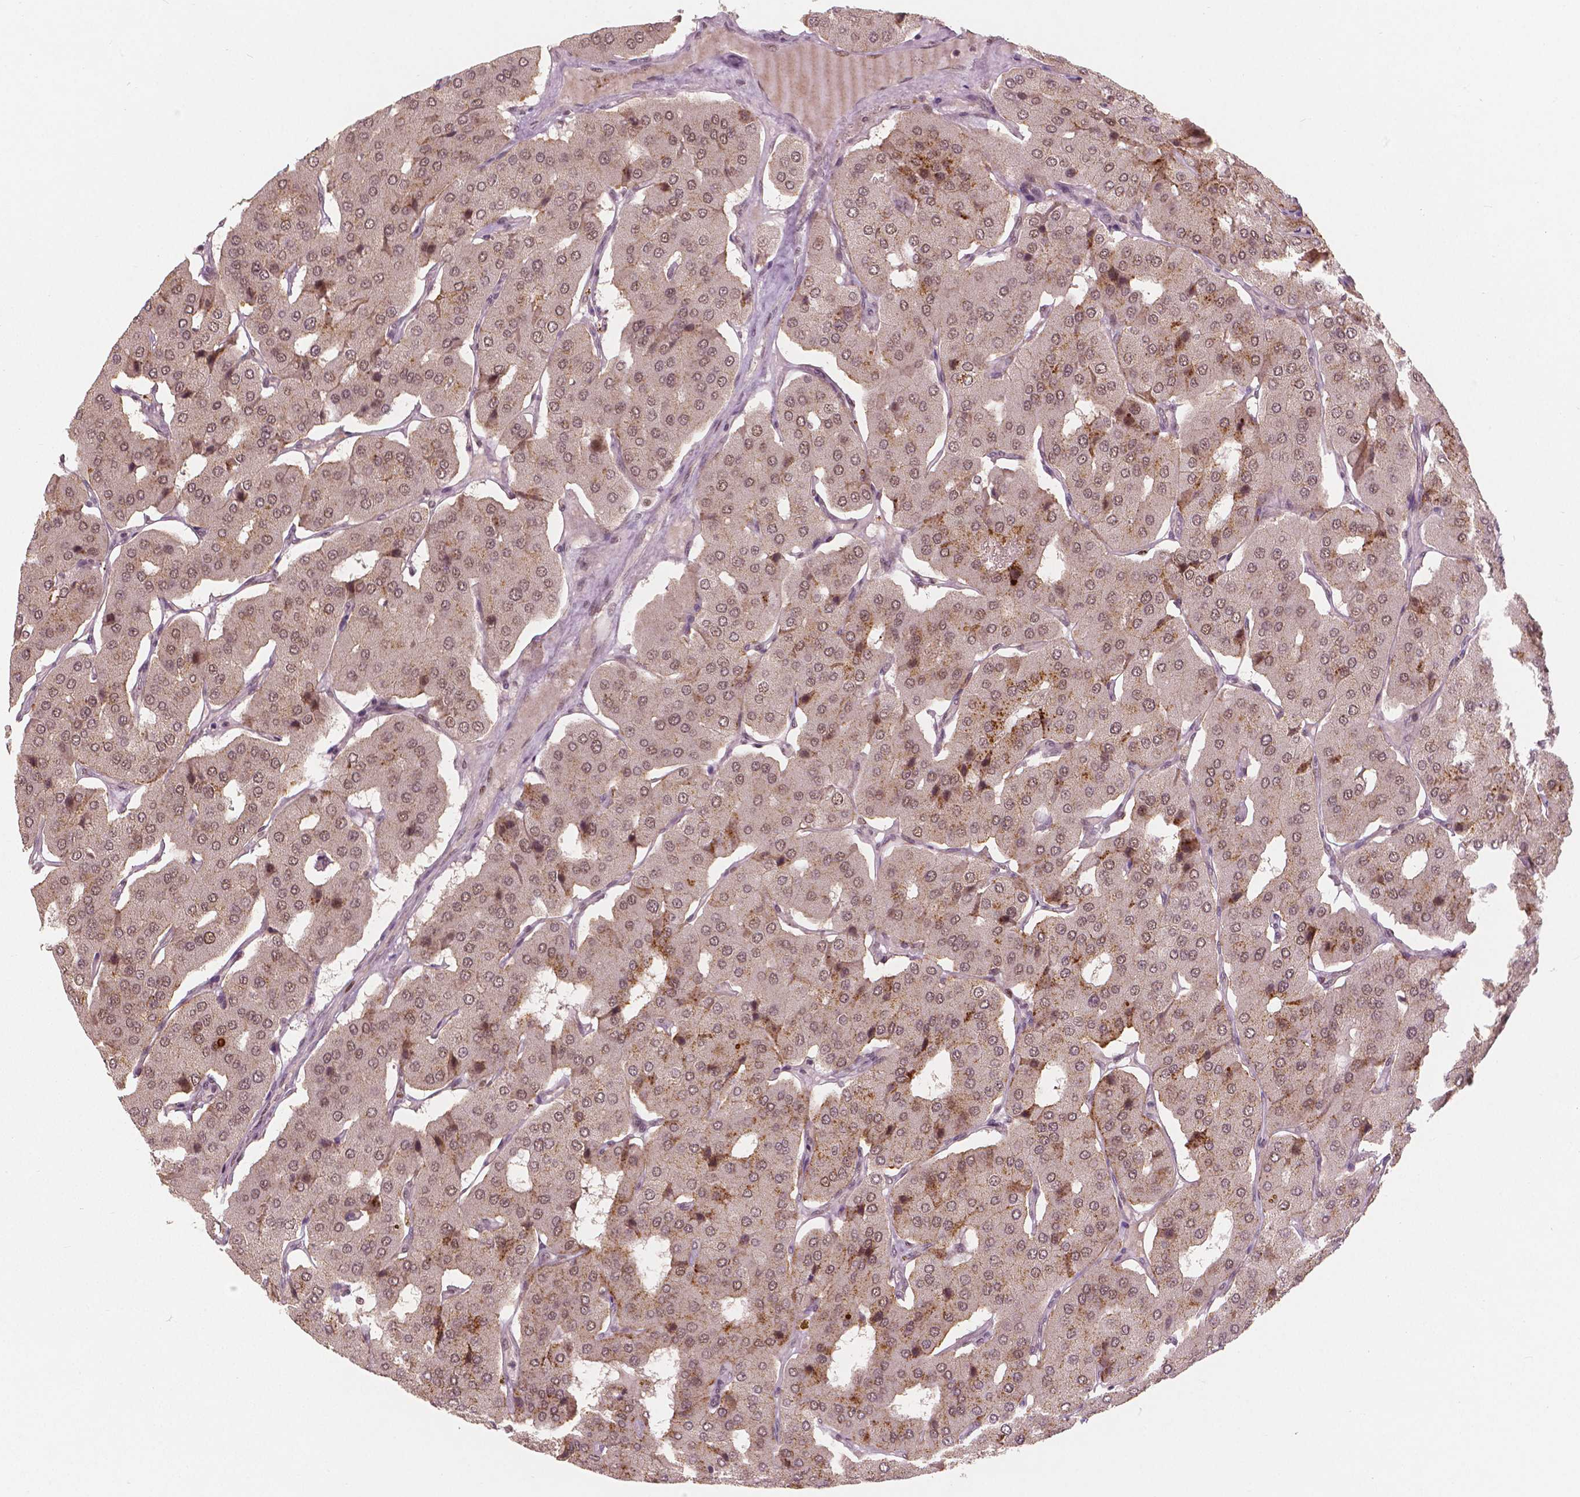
{"staining": {"intensity": "weak", "quantity": ">75%", "location": "cytoplasmic/membranous,nuclear"}, "tissue": "parathyroid gland", "cell_type": "Glandular cells", "image_type": "normal", "snomed": [{"axis": "morphology", "description": "Normal tissue, NOS"}, {"axis": "morphology", "description": "Adenoma, NOS"}, {"axis": "topography", "description": "Parathyroid gland"}], "caption": "Brown immunohistochemical staining in benign parathyroid gland demonstrates weak cytoplasmic/membranous,nuclear expression in about >75% of glandular cells. Nuclei are stained in blue.", "gene": "NSD2", "patient": {"sex": "female", "age": 86}}